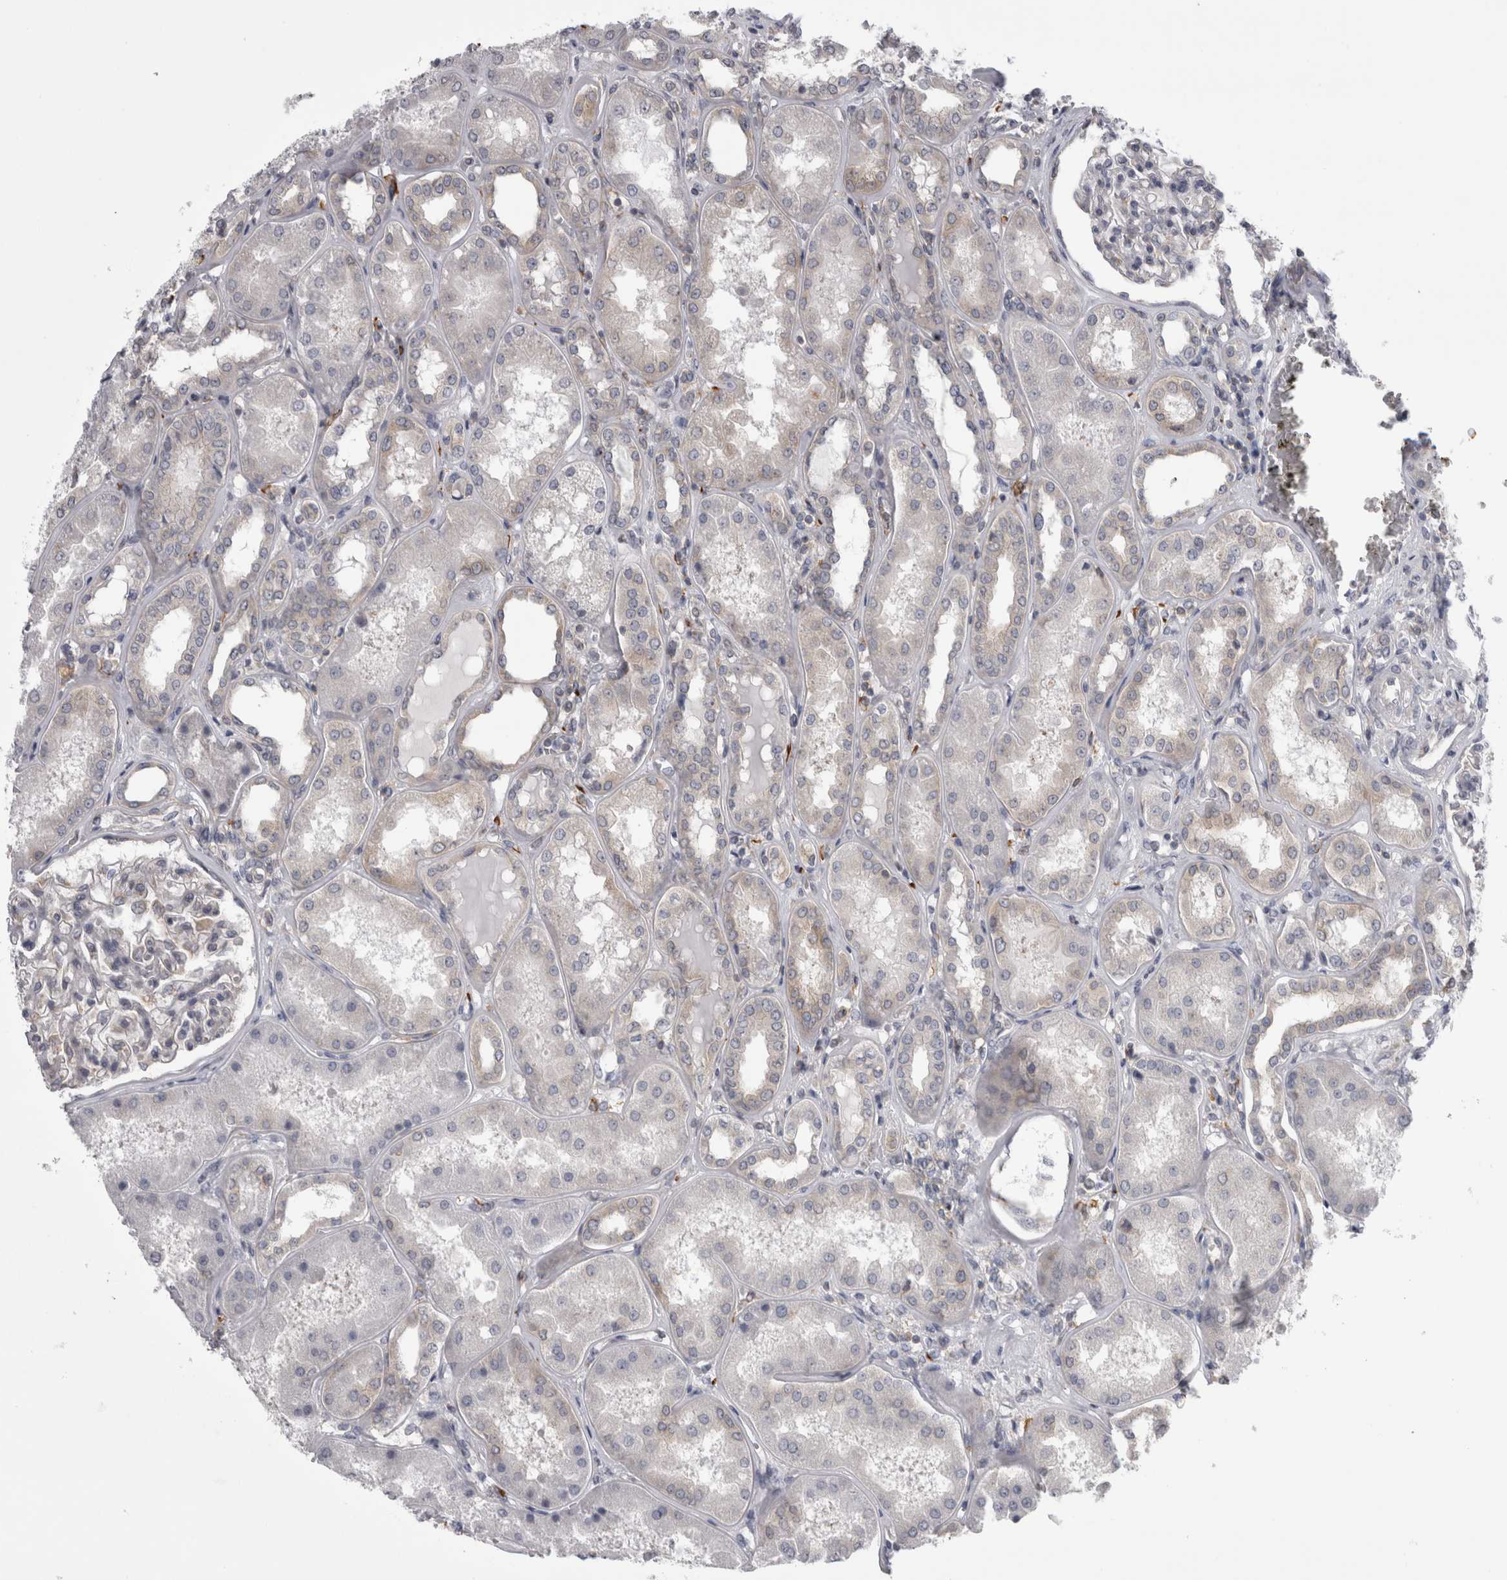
{"staining": {"intensity": "weak", "quantity": "25%-75%", "location": "cytoplasmic/membranous"}, "tissue": "kidney", "cell_type": "Cells in glomeruli", "image_type": "normal", "snomed": [{"axis": "morphology", "description": "Normal tissue, NOS"}, {"axis": "topography", "description": "Kidney"}], "caption": "IHC of normal human kidney exhibits low levels of weak cytoplasmic/membranous expression in approximately 25%-75% of cells in glomeruli. The staining was performed using DAB, with brown indicating positive protein expression. Nuclei are stained blue with hematoxylin.", "gene": "PRRC2C", "patient": {"sex": "female", "age": 56}}